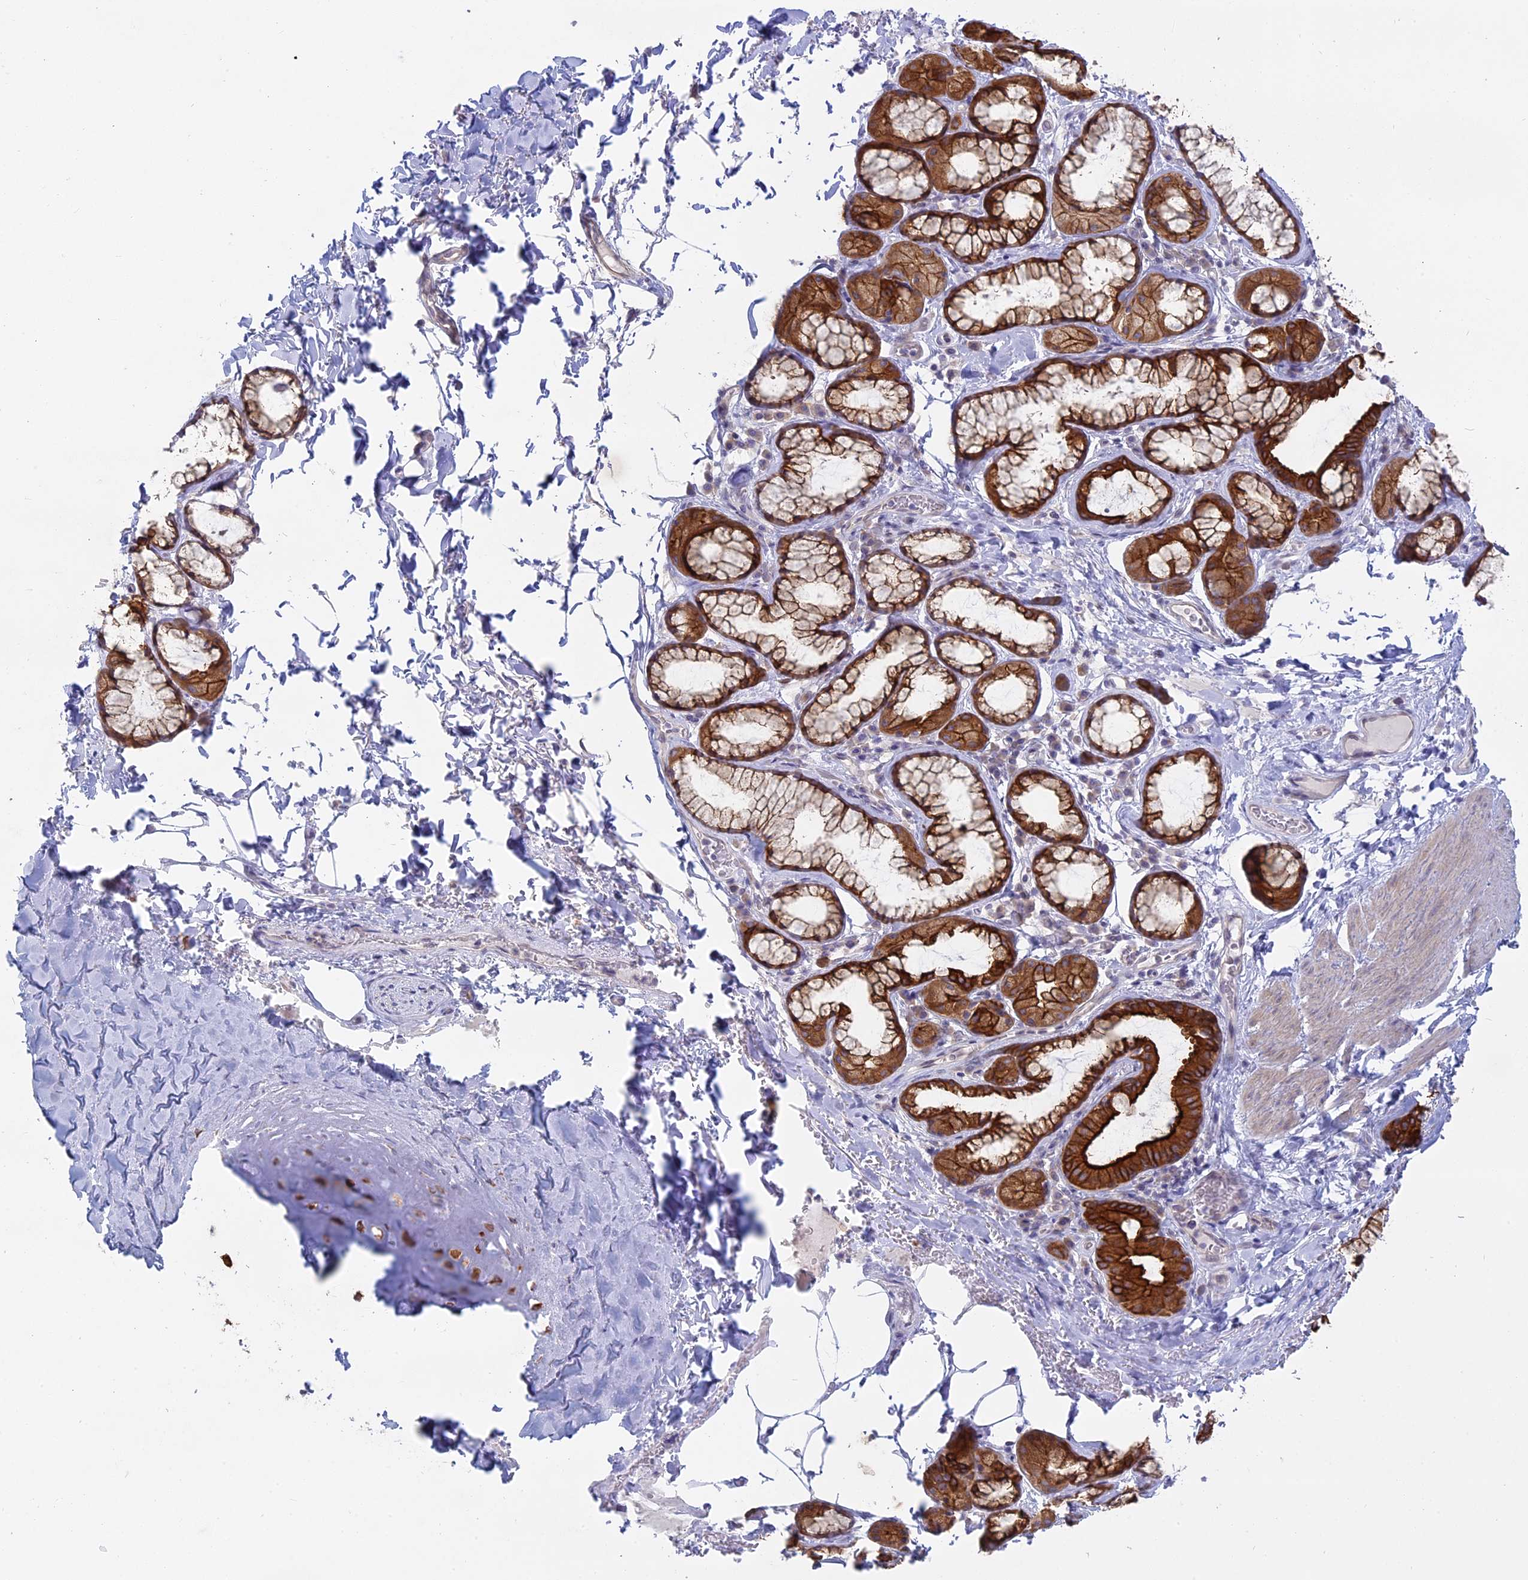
{"staining": {"intensity": "negative", "quantity": "none", "location": "none"}, "tissue": "adipose tissue", "cell_type": "Adipocytes", "image_type": "normal", "snomed": [{"axis": "morphology", "description": "Normal tissue, NOS"}, {"axis": "topography", "description": "Cartilage tissue"}], "caption": "Adipocytes show no significant protein positivity in benign adipose tissue. Brightfield microscopy of IHC stained with DAB (brown) and hematoxylin (blue), captured at high magnification.", "gene": "MYO5B", "patient": {"sex": "female", "age": 63}}